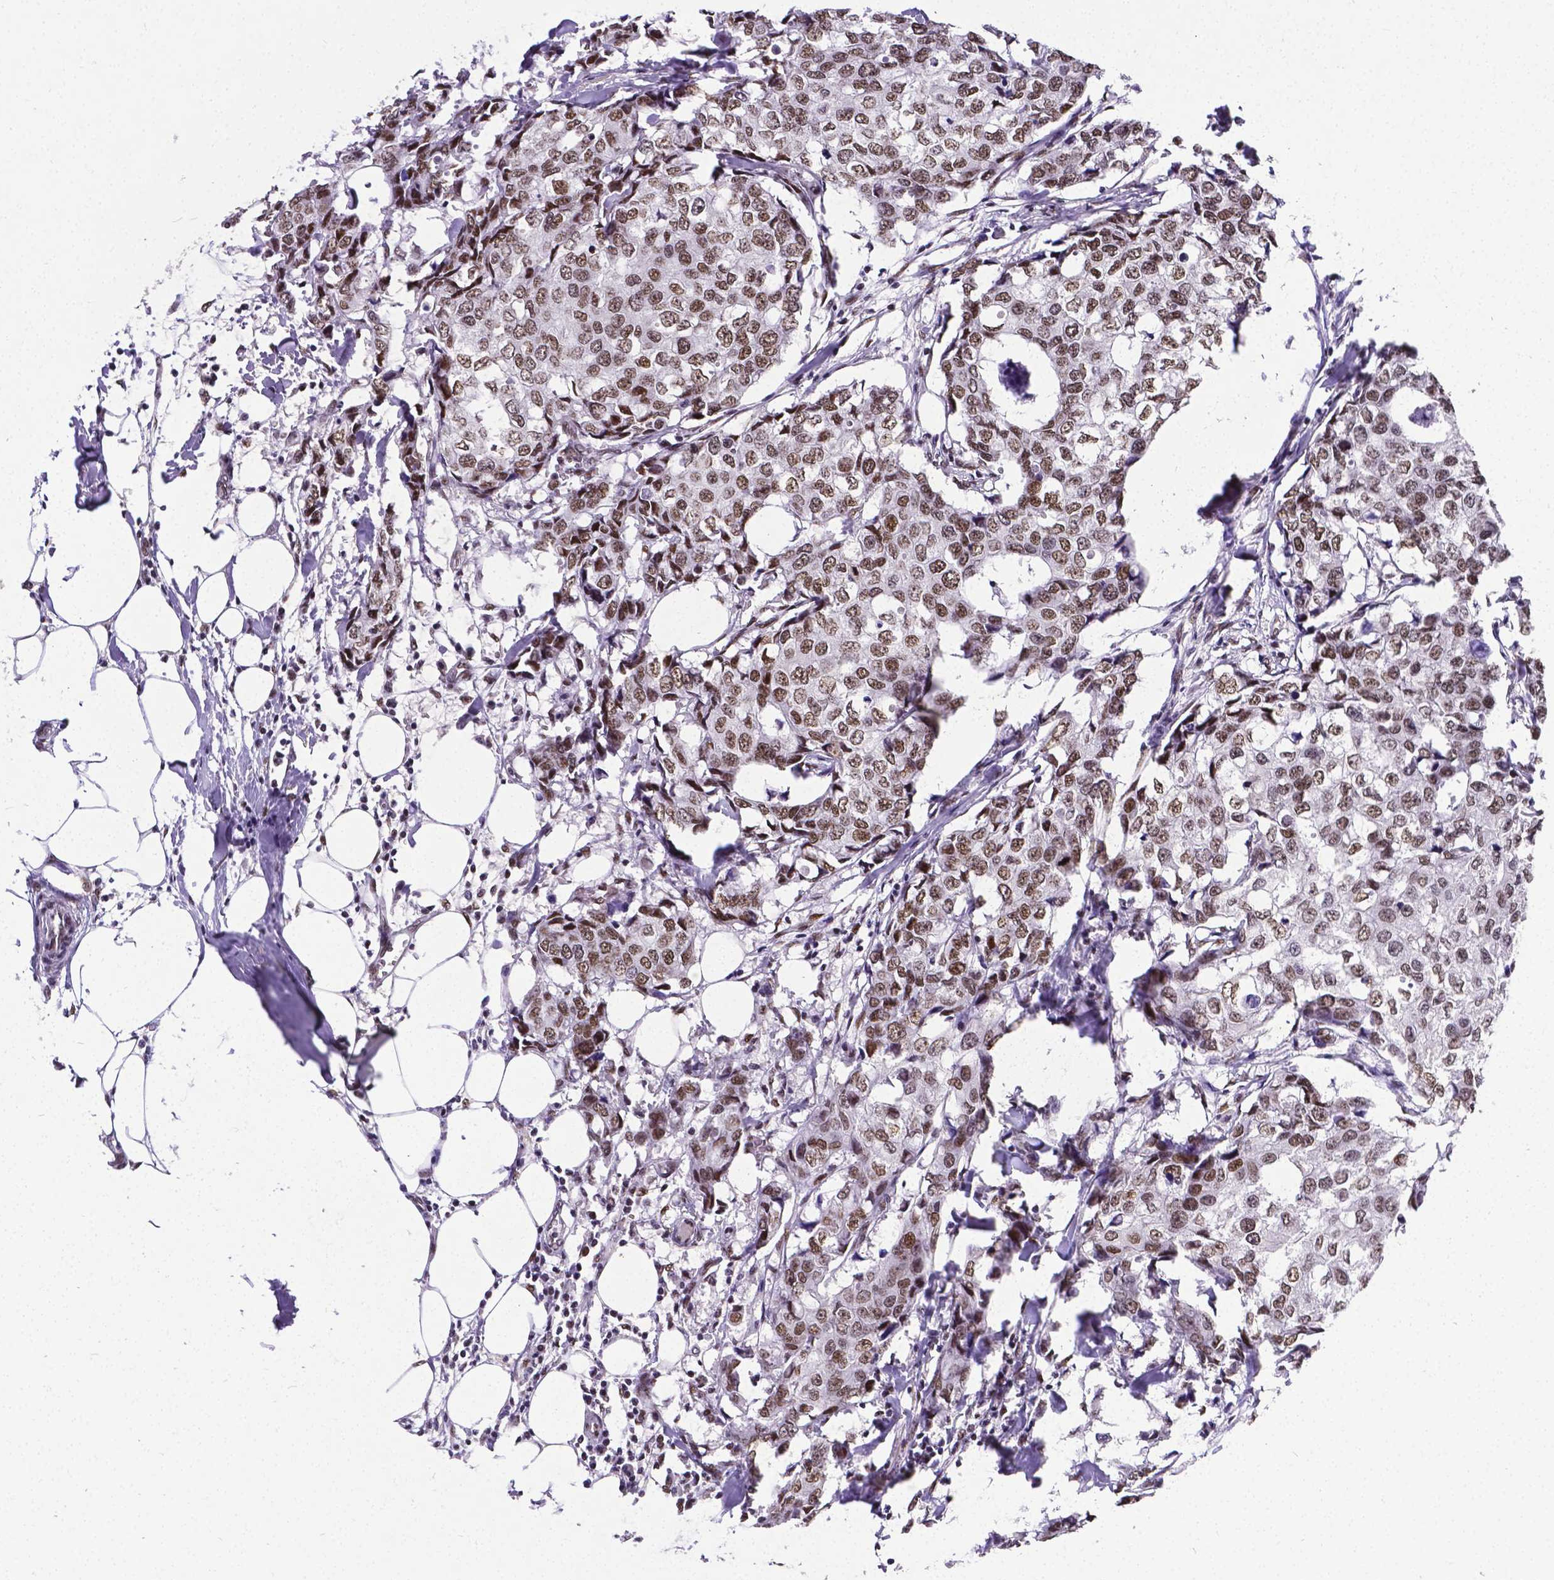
{"staining": {"intensity": "moderate", "quantity": ">75%", "location": "nuclear"}, "tissue": "breast cancer", "cell_type": "Tumor cells", "image_type": "cancer", "snomed": [{"axis": "morphology", "description": "Duct carcinoma"}, {"axis": "topography", "description": "Breast"}], "caption": "A medium amount of moderate nuclear positivity is identified in about >75% of tumor cells in breast cancer (intraductal carcinoma) tissue.", "gene": "REST", "patient": {"sex": "female", "age": 27}}